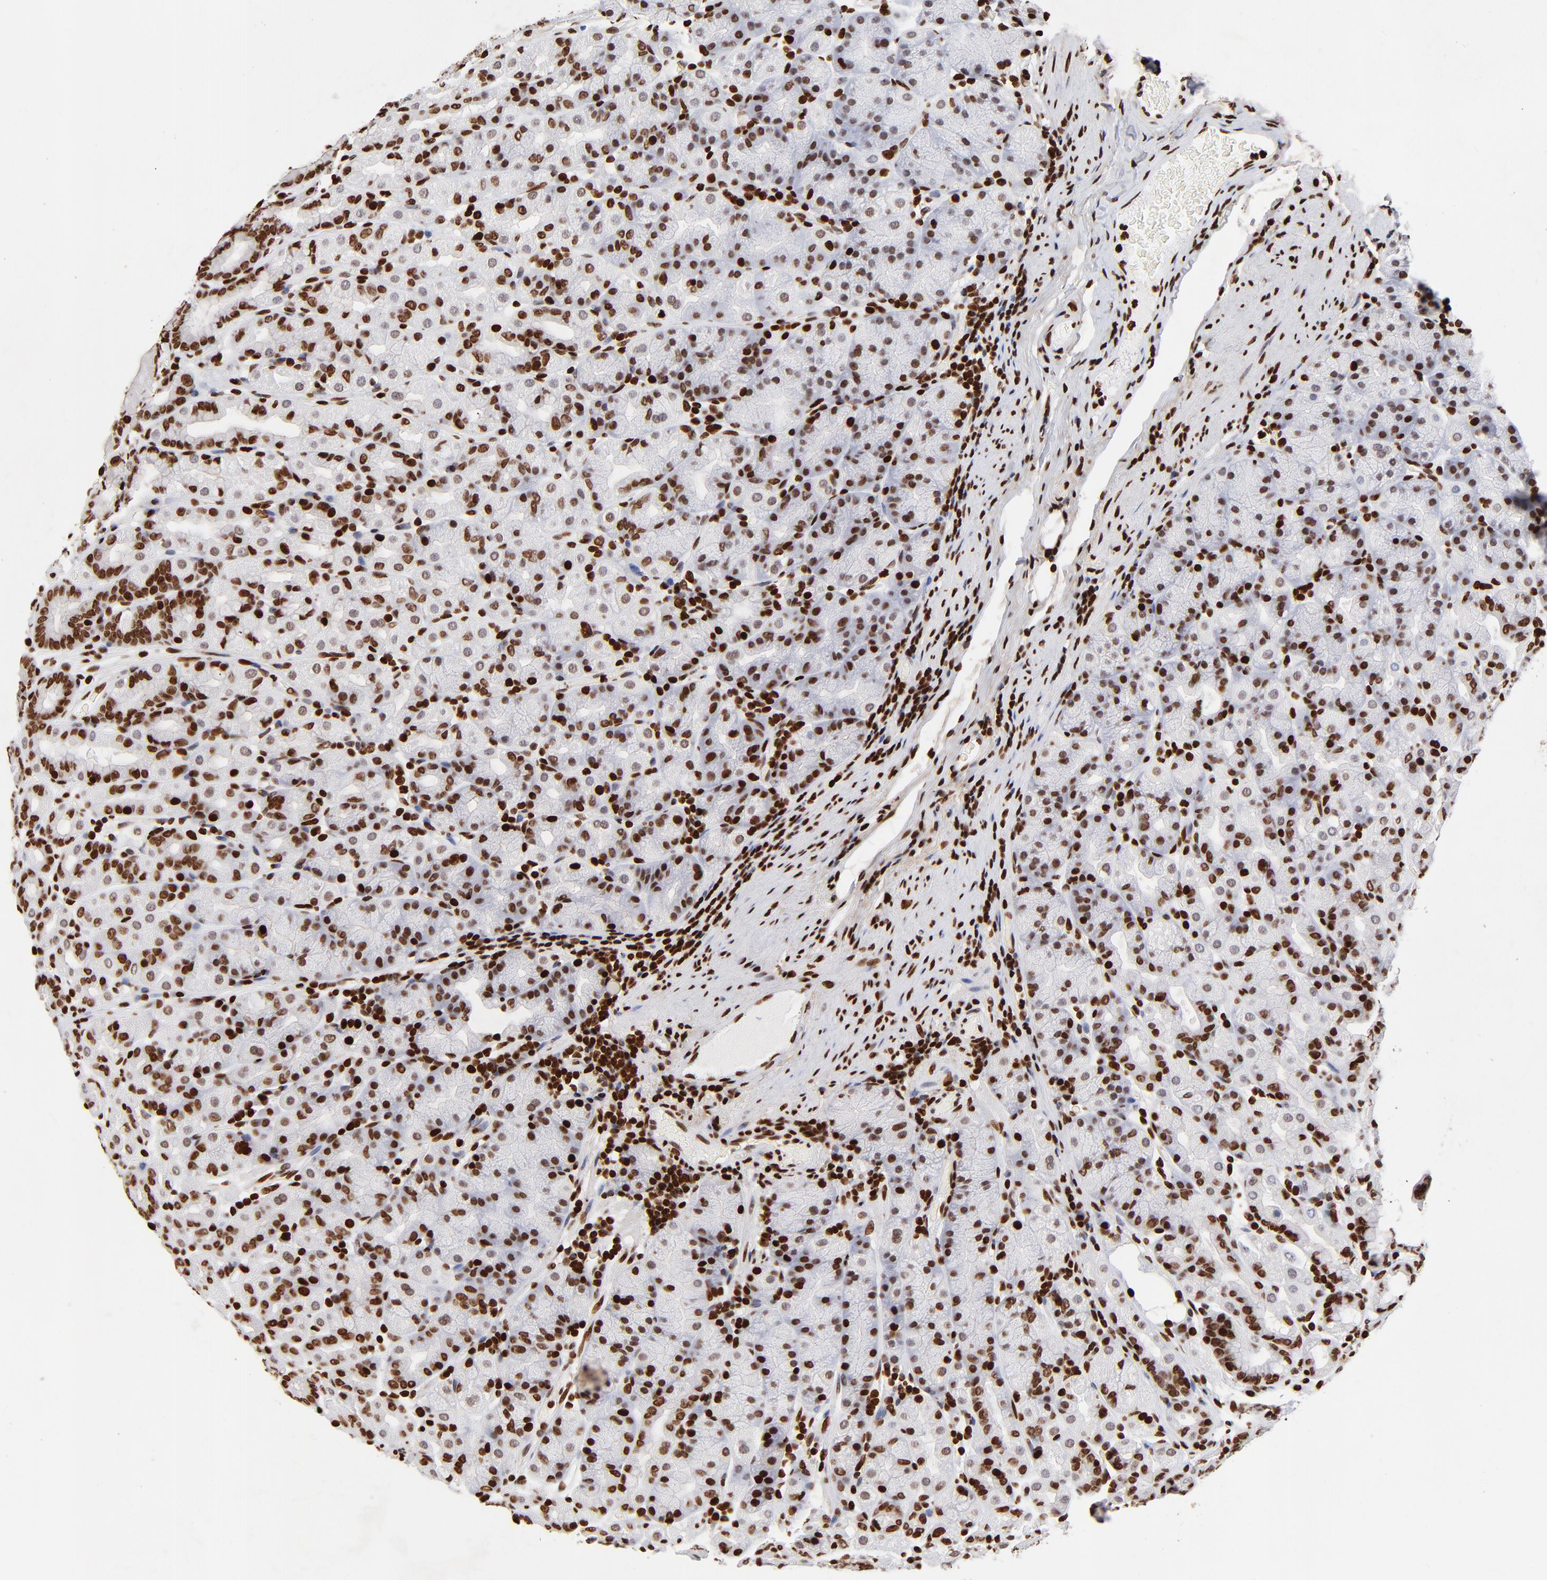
{"staining": {"intensity": "strong", "quantity": ">75%", "location": "nuclear"}, "tissue": "stomach", "cell_type": "Glandular cells", "image_type": "normal", "snomed": [{"axis": "morphology", "description": "Normal tissue, NOS"}, {"axis": "topography", "description": "Stomach, upper"}], "caption": "Glandular cells show high levels of strong nuclear expression in about >75% of cells in unremarkable human stomach. (DAB (3,3'-diaminobenzidine) IHC, brown staining for protein, blue staining for nuclei).", "gene": "FBH1", "patient": {"sex": "male", "age": 68}}